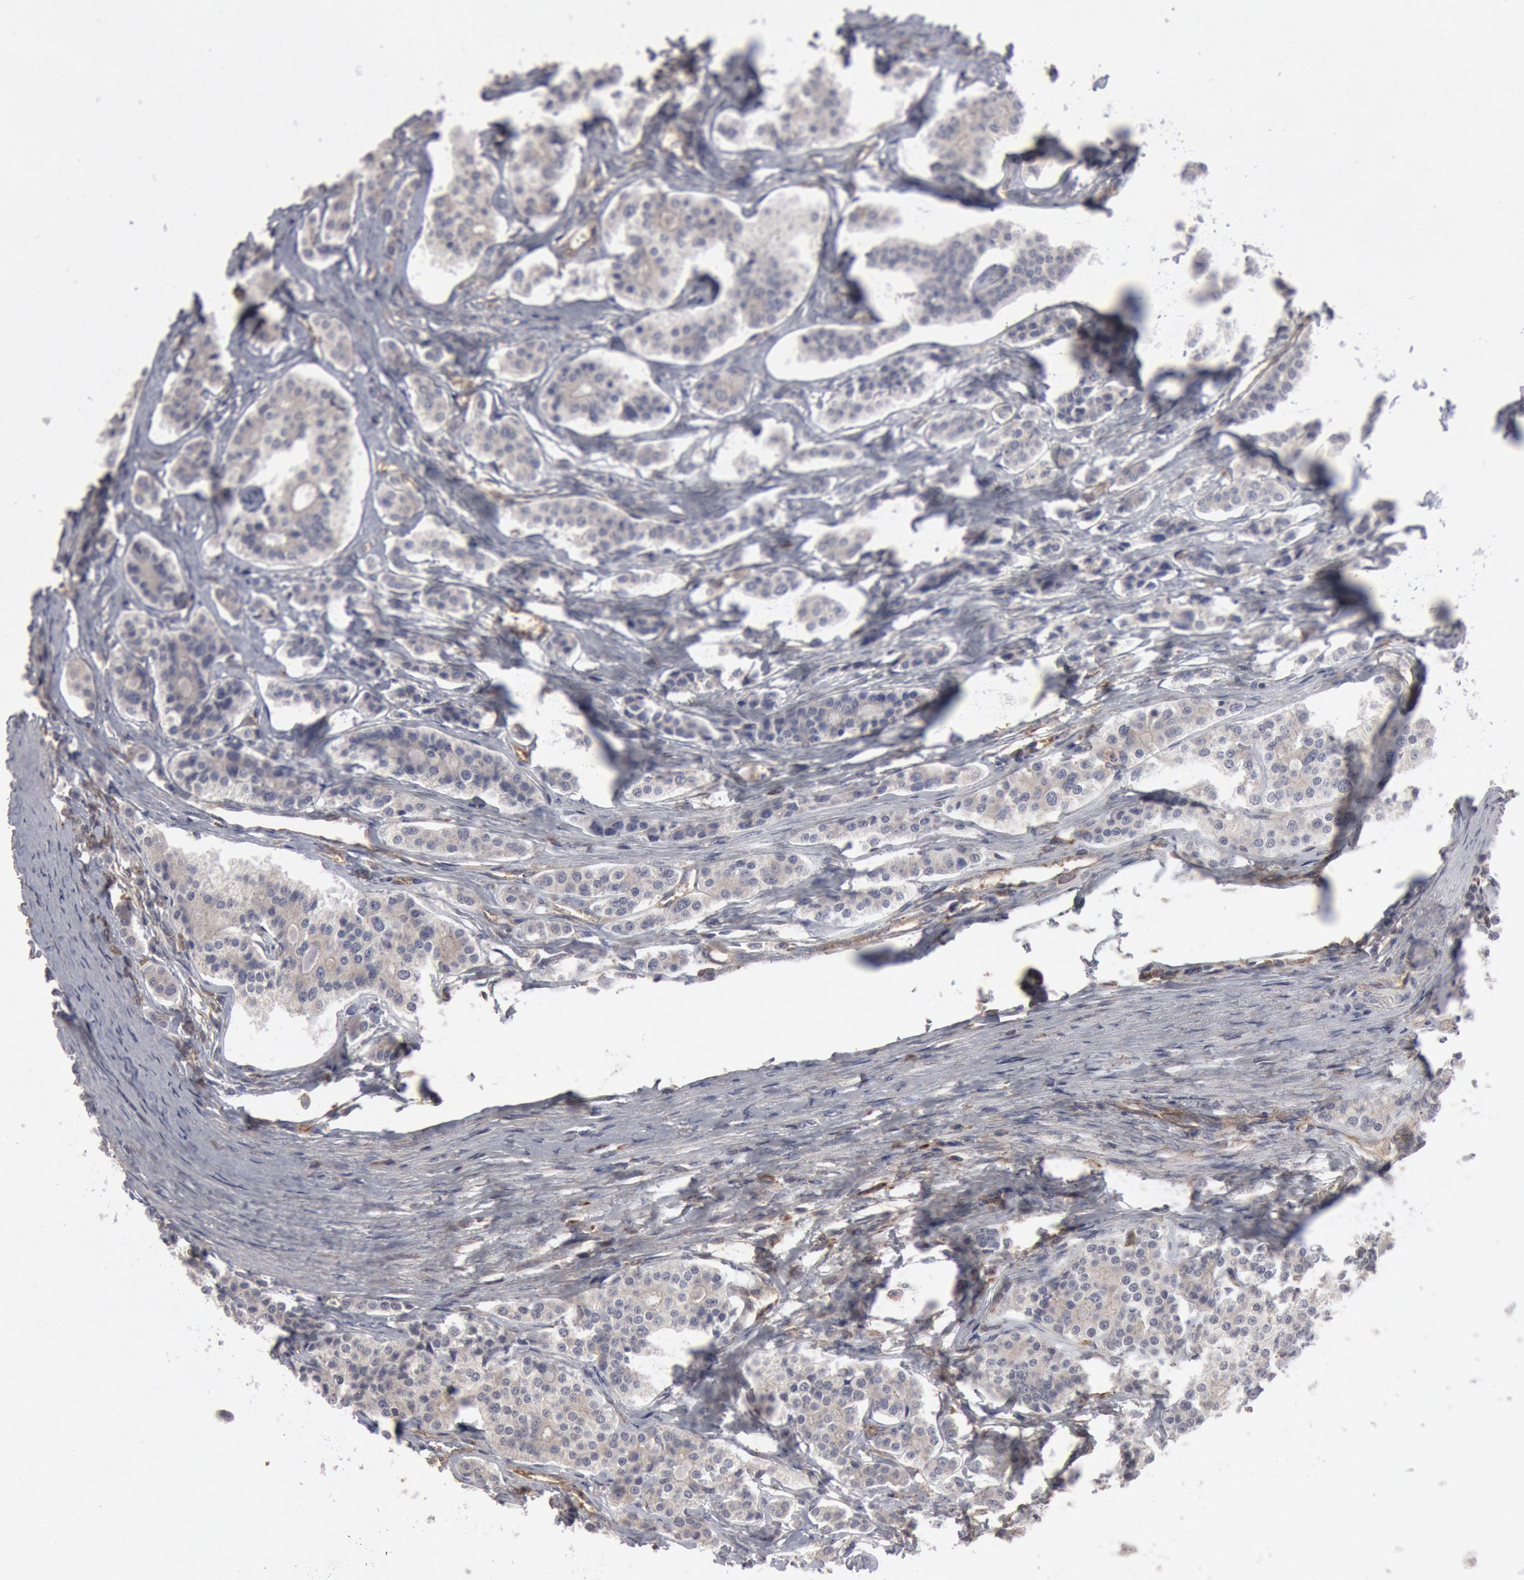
{"staining": {"intensity": "negative", "quantity": "none", "location": "none"}, "tissue": "carcinoid", "cell_type": "Tumor cells", "image_type": "cancer", "snomed": [{"axis": "morphology", "description": "Carcinoid, malignant, NOS"}, {"axis": "topography", "description": "Small intestine"}], "caption": "Human carcinoid (malignant) stained for a protein using immunohistochemistry displays no positivity in tumor cells.", "gene": "OSBPL8", "patient": {"sex": "male", "age": 63}}